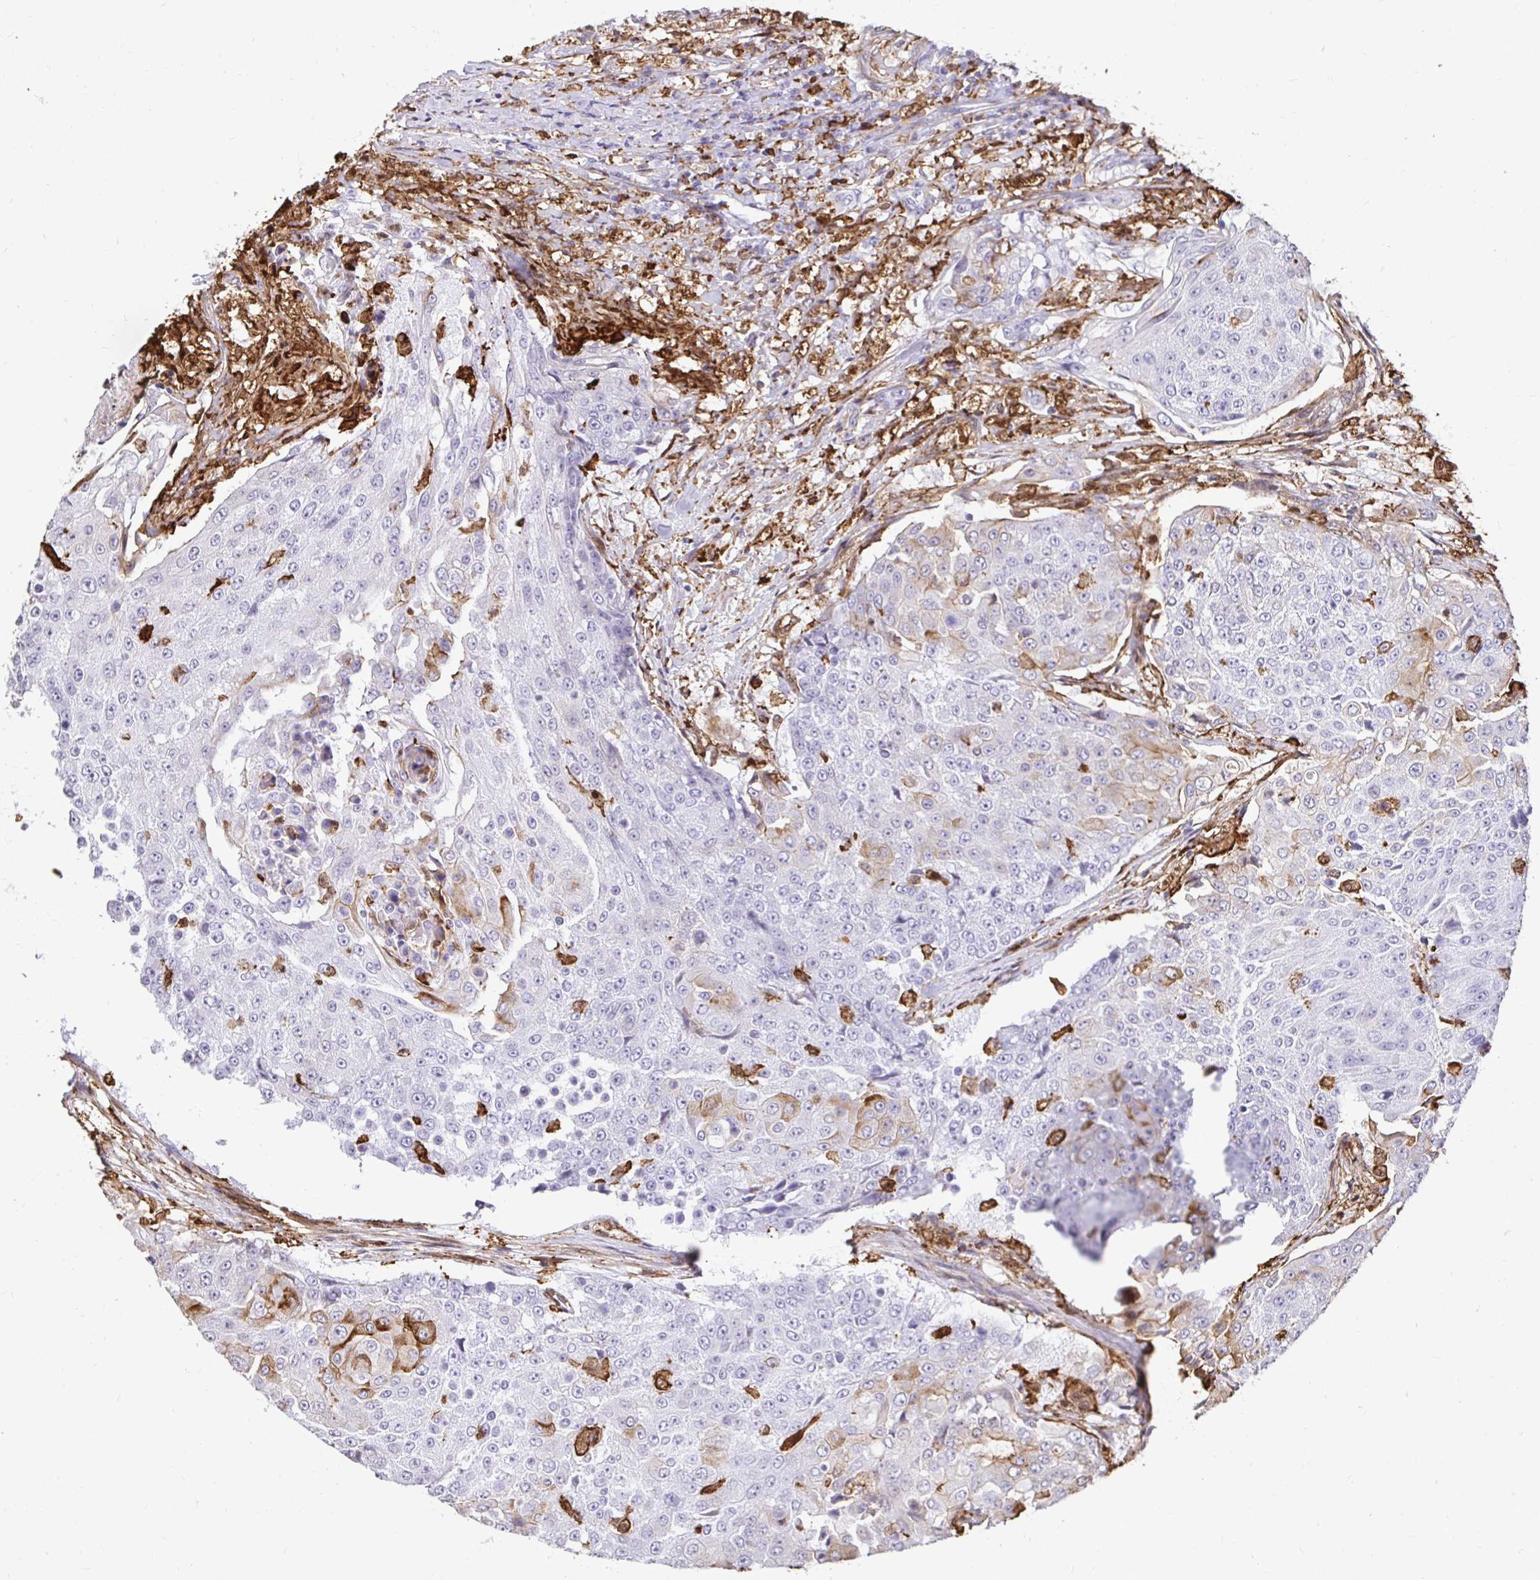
{"staining": {"intensity": "negative", "quantity": "none", "location": "none"}, "tissue": "urothelial cancer", "cell_type": "Tumor cells", "image_type": "cancer", "snomed": [{"axis": "morphology", "description": "Urothelial carcinoma, High grade"}, {"axis": "topography", "description": "Urinary bladder"}], "caption": "The micrograph exhibits no significant expression in tumor cells of urothelial cancer. (DAB (3,3'-diaminobenzidine) IHC visualized using brightfield microscopy, high magnification).", "gene": "GSN", "patient": {"sex": "female", "age": 63}}